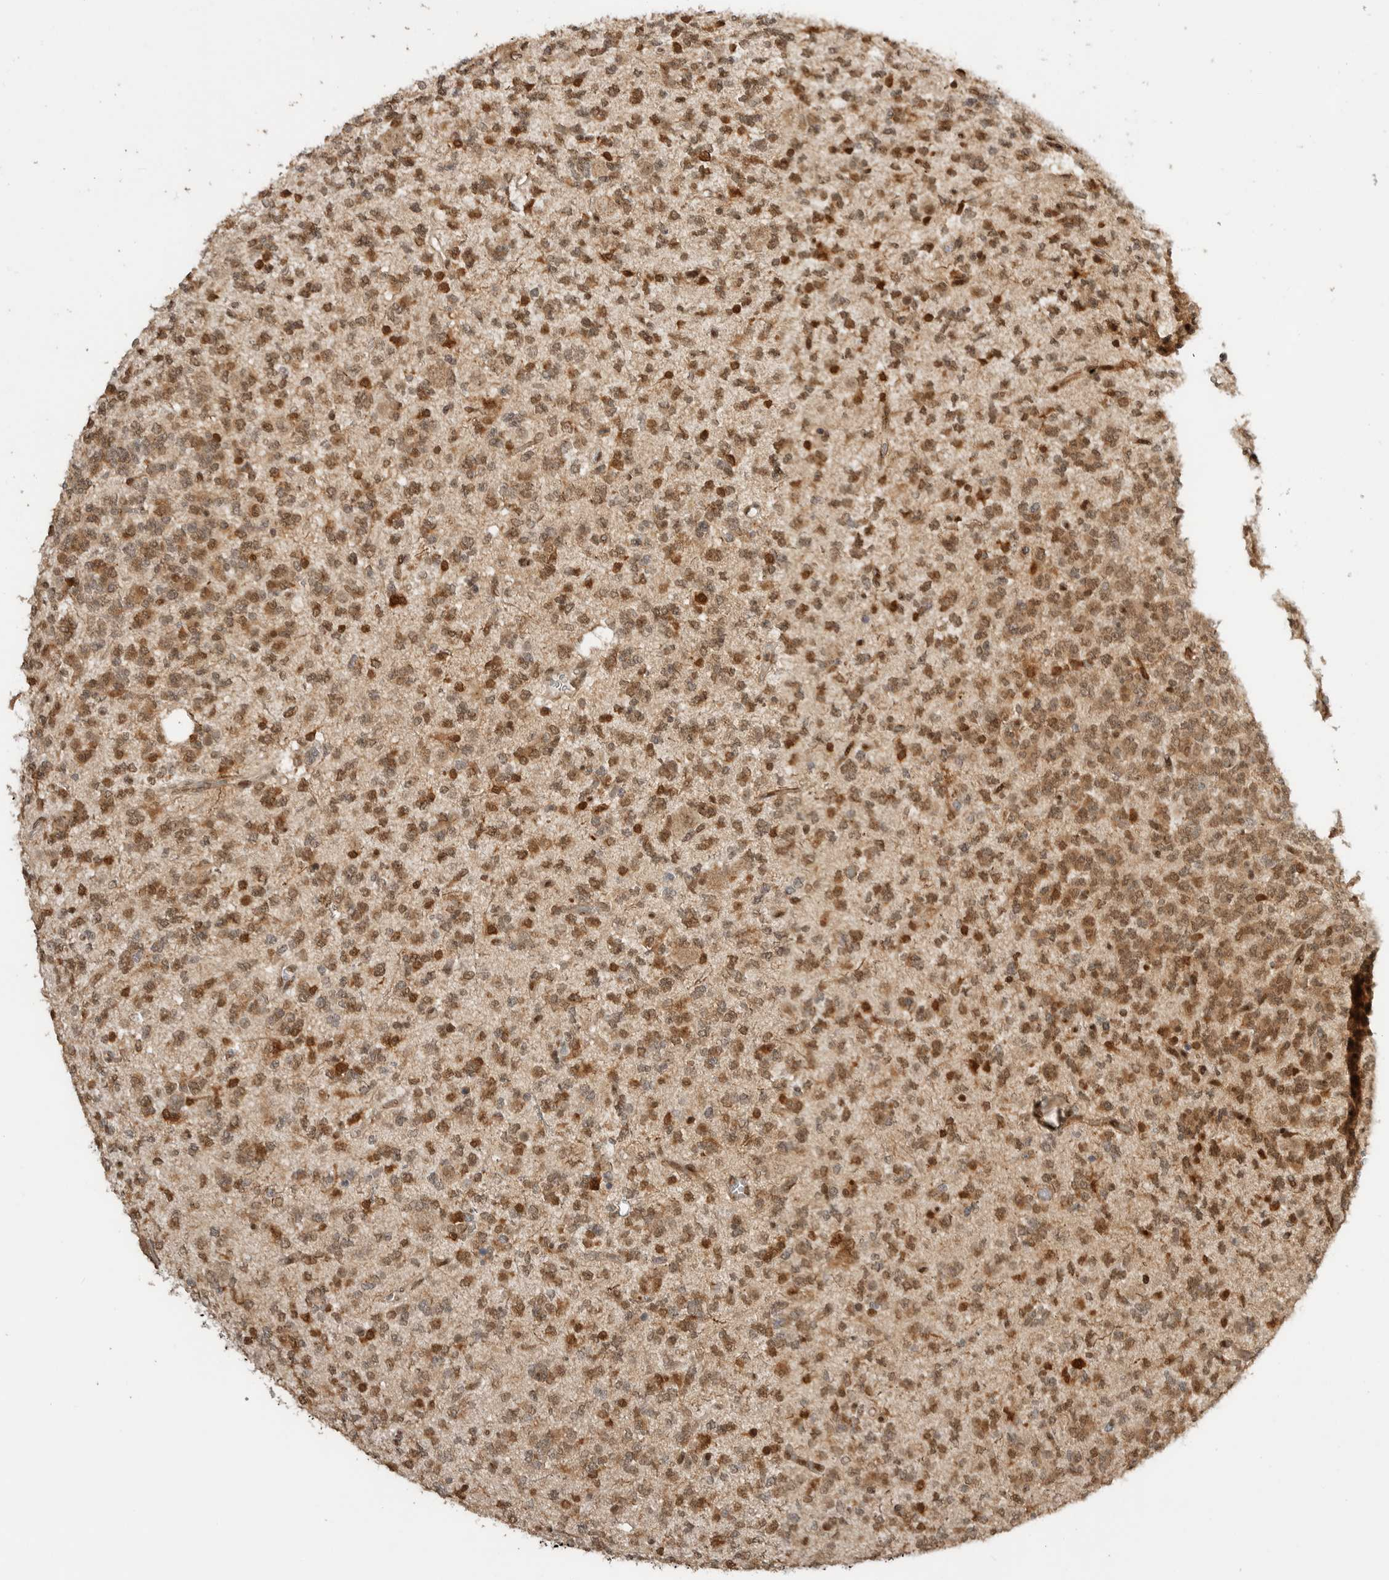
{"staining": {"intensity": "moderate", "quantity": ">75%", "location": "cytoplasmic/membranous,nuclear"}, "tissue": "glioma", "cell_type": "Tumor cells", "image_type": "cancer", "snomed": [{"axis": "morphology", "description": "Glioma, malignant, Low grade"}, {"axis": "topography", "description": "Brain"}], "caption": "Protein staining displays moderate cytoplasmic/membranous and nuclear positivity in about >75% of tumor cells in malignant low-grade glioma.", "gene": "ALKAL1", "patient": {"sex": "male", "age": 38}}